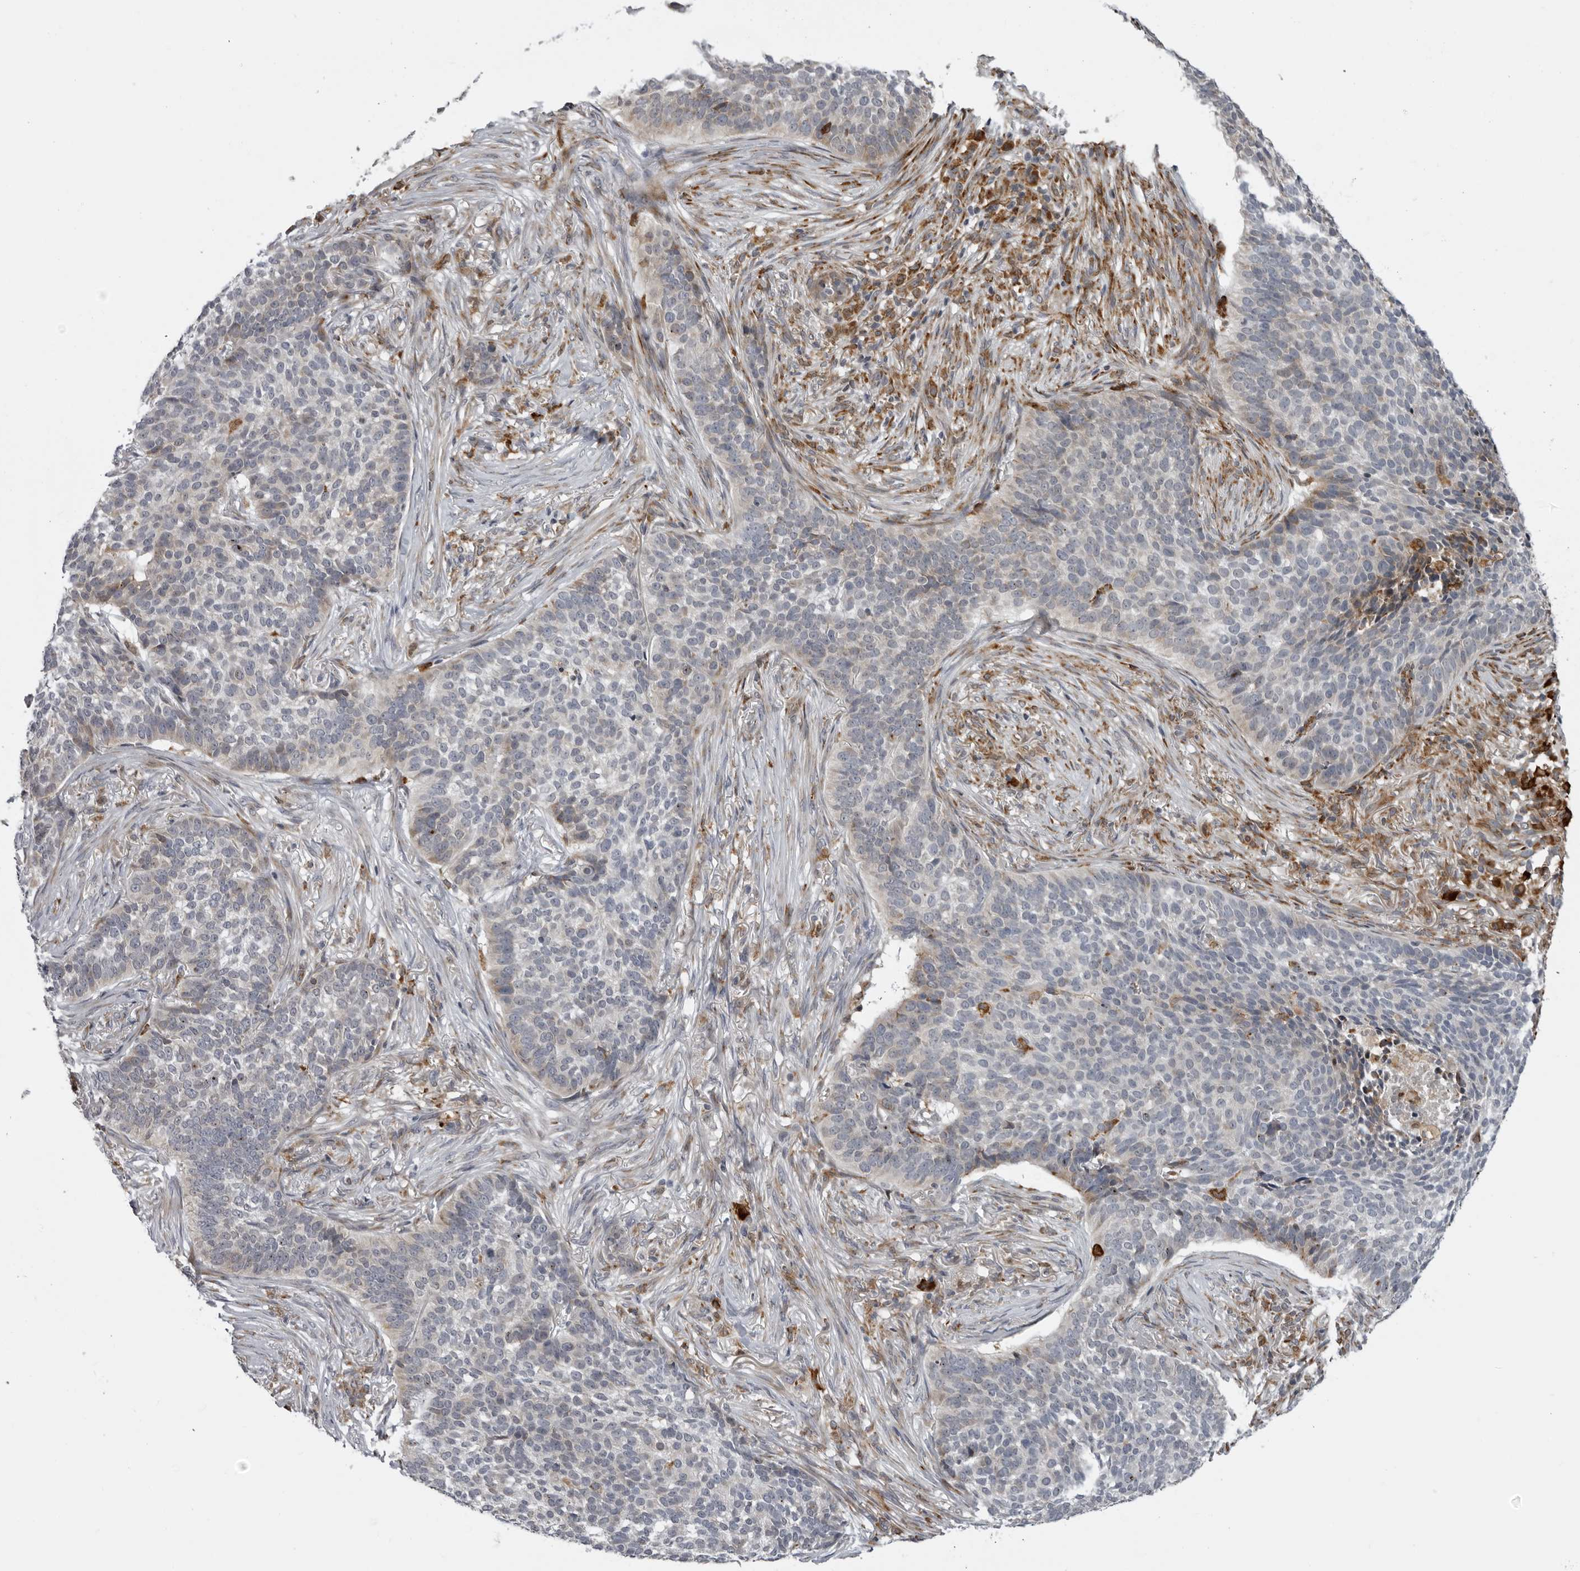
{"staining": {"intensity": "negative", "quantity": "none", "location": "none"}, "tissue": "skin cancer", "cell_type": "Tumor cells", "image_type": "cancer", "snomed": [{"axis": "morphology", "description": "Basal cell carcinoma"}, {"axis": "topography", "description": "Skin"}], "caption": "This is an IHC histopathology image of human skin cancer (basal cell carcinoma). There is no staining in tumor cells.", "gene": "ALPK2", "patient": {"sex": "male", "age": 85}}